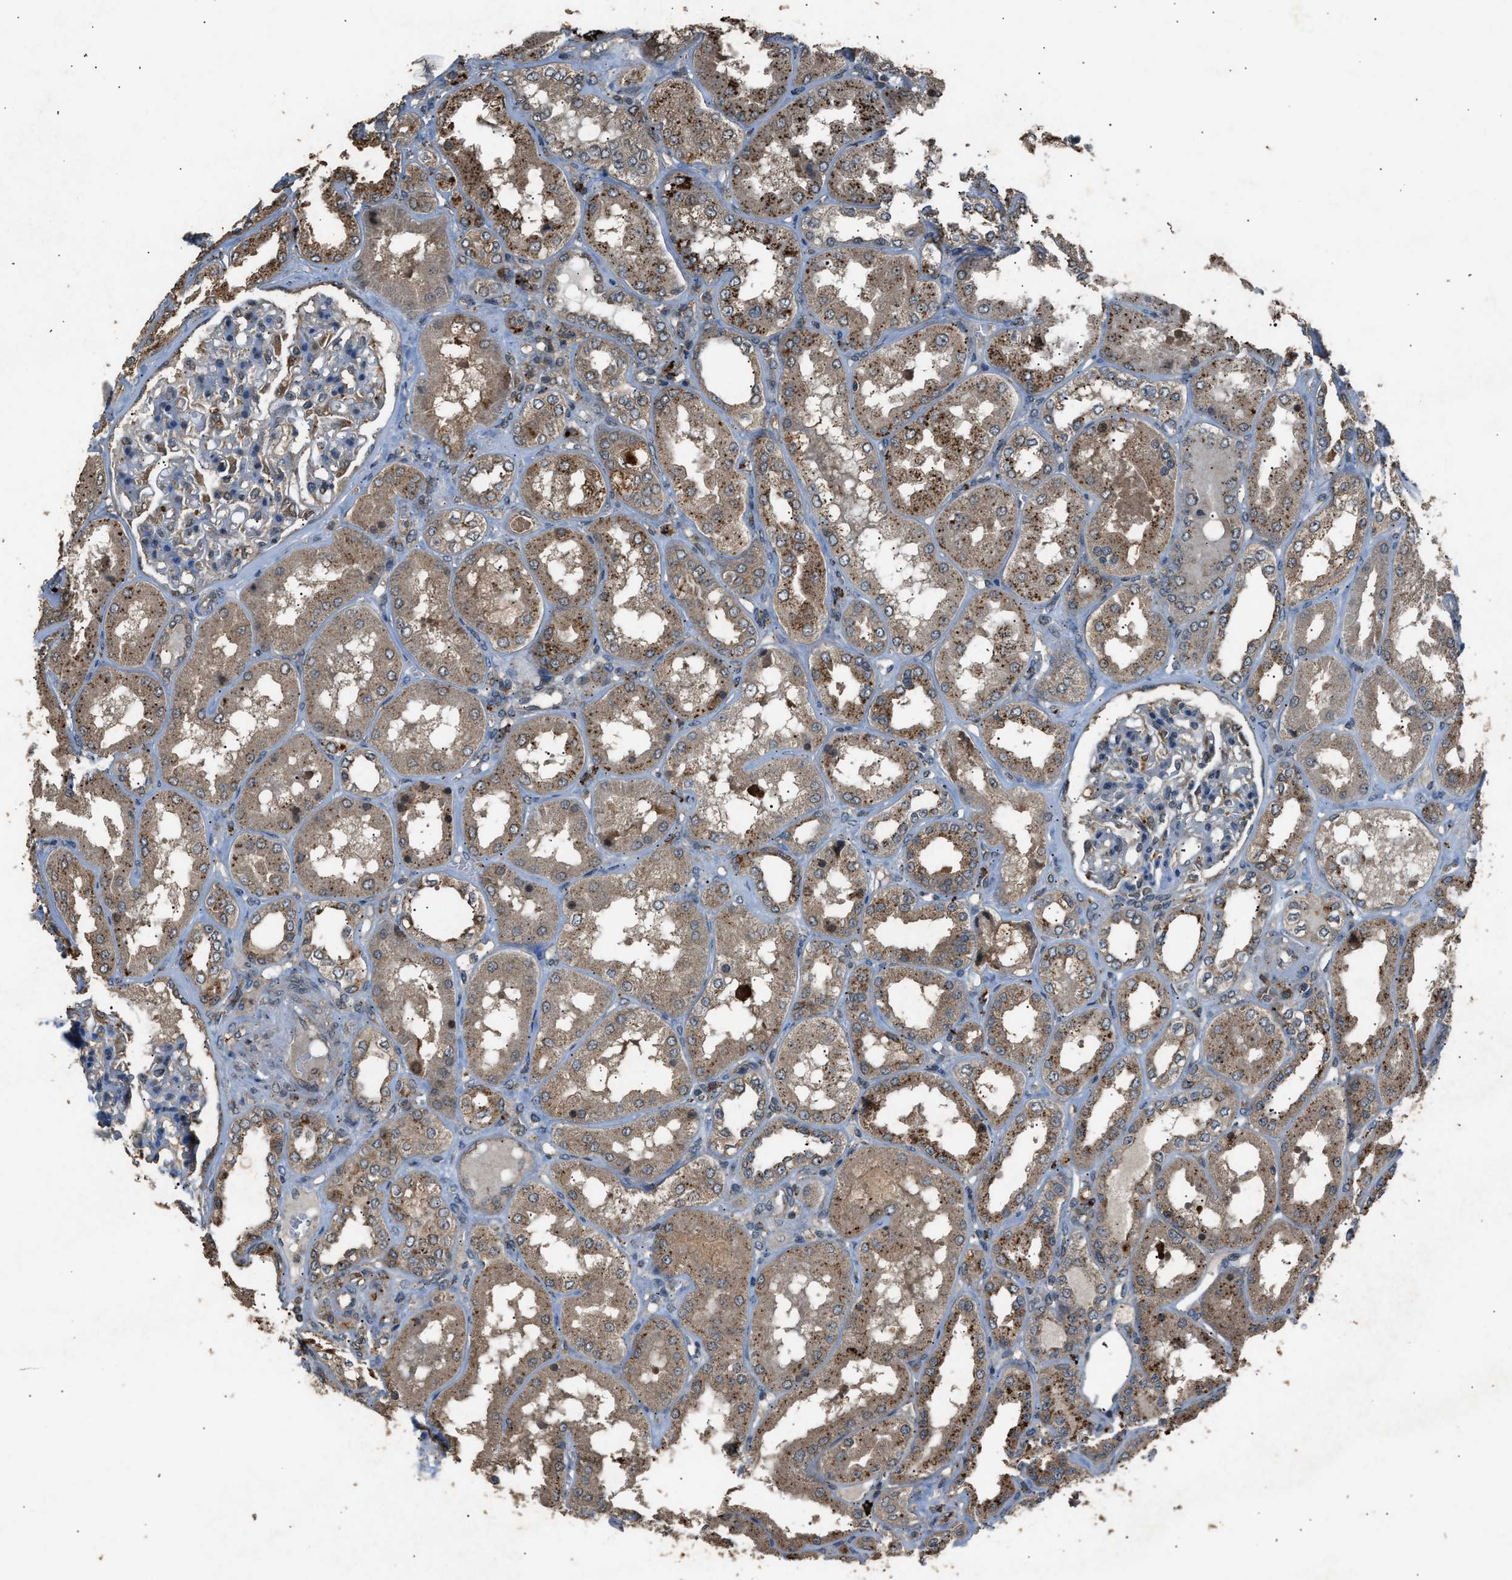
{"staining": {"intensity": "moderate", "quantity": "25%-75%", "location": "cytoplasmic/membranous"}, "tissue": "kidney", "cell_type": "Cells in glomeruli", "image_type": "normal", "snomed": [{"axis": "morphology", "description": "Normal tissue, NOS"}, {"axis": "topography", "description": "Kidney"}], "caption": "Immunohistochemistry (IHC) of unremarkable kidney displays medium levels of moderate cytoplasmic/membranous expression in approximately 25%-75% of cells in glomeruli. The staining is performed using DAB brown chromogen to label protein expression. The nuclei are counter-stained blue using hematoxylin.", "gene": "PSMD1", "patient": {"sex": "female", "age": 56}}